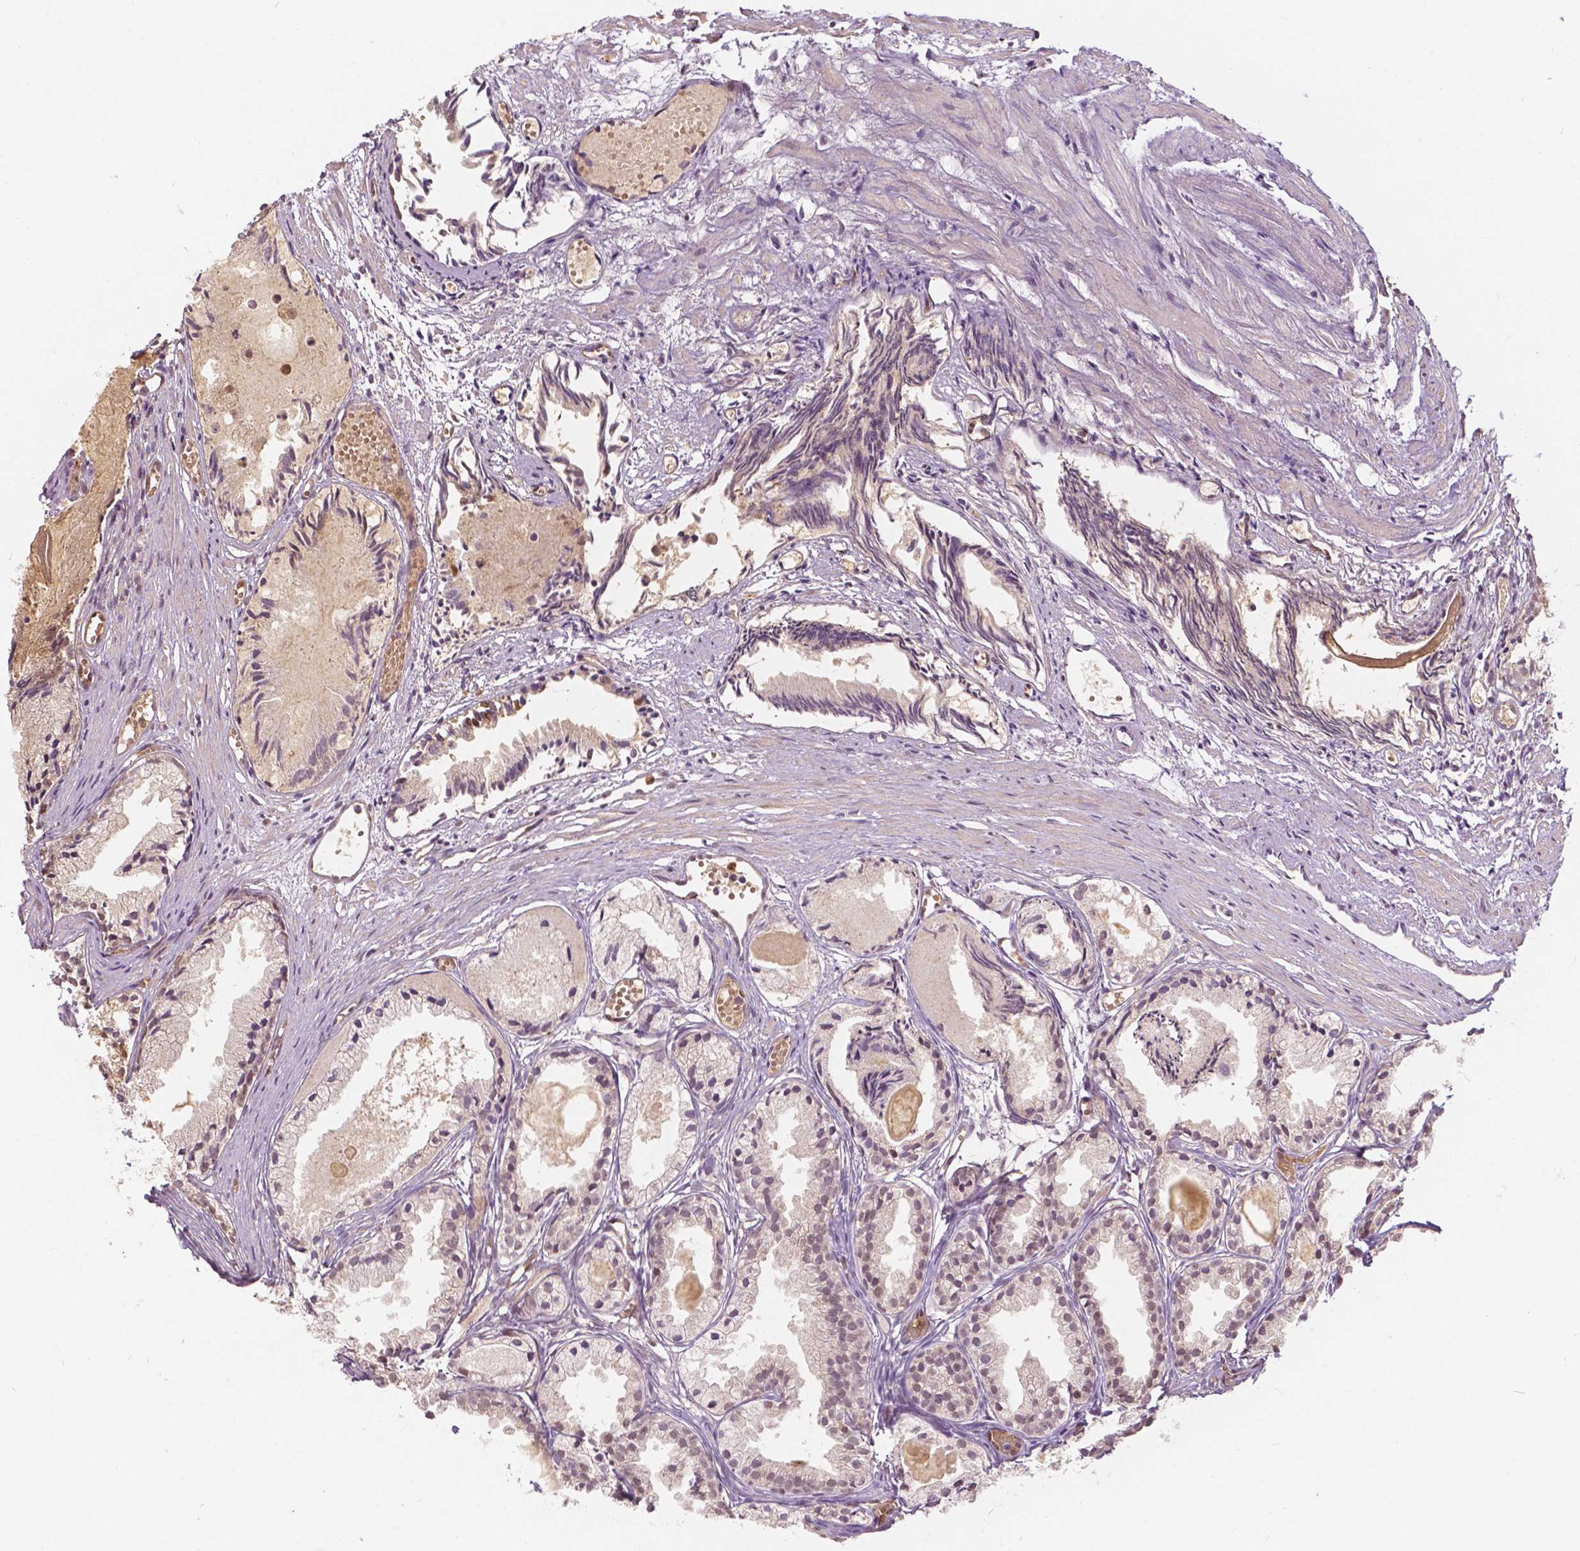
{"staining": {"intensity": "weak", "quantity": "25%-75%", "location": "nuclear"}, "tissue": "prostate cancer", "cell_type": "Tumor cells", "image_type": "cancer", "snomed": [{"axis": "morphology", "description": "Adenocarcinoma, High grade"}, {"axis": "topography", "description": "Prostate"}], "caption": "Prostate cancer (adenocarcinoma (high-grade)) was stained to show a protein in brown. There is low levels of weak nuclear positivity in about 25%-75% of tumor cells. (IHC, brightfield microscopy, high magnification).", "gene": "NAPRT", "patient": {"sex": "male", "age": 81}}